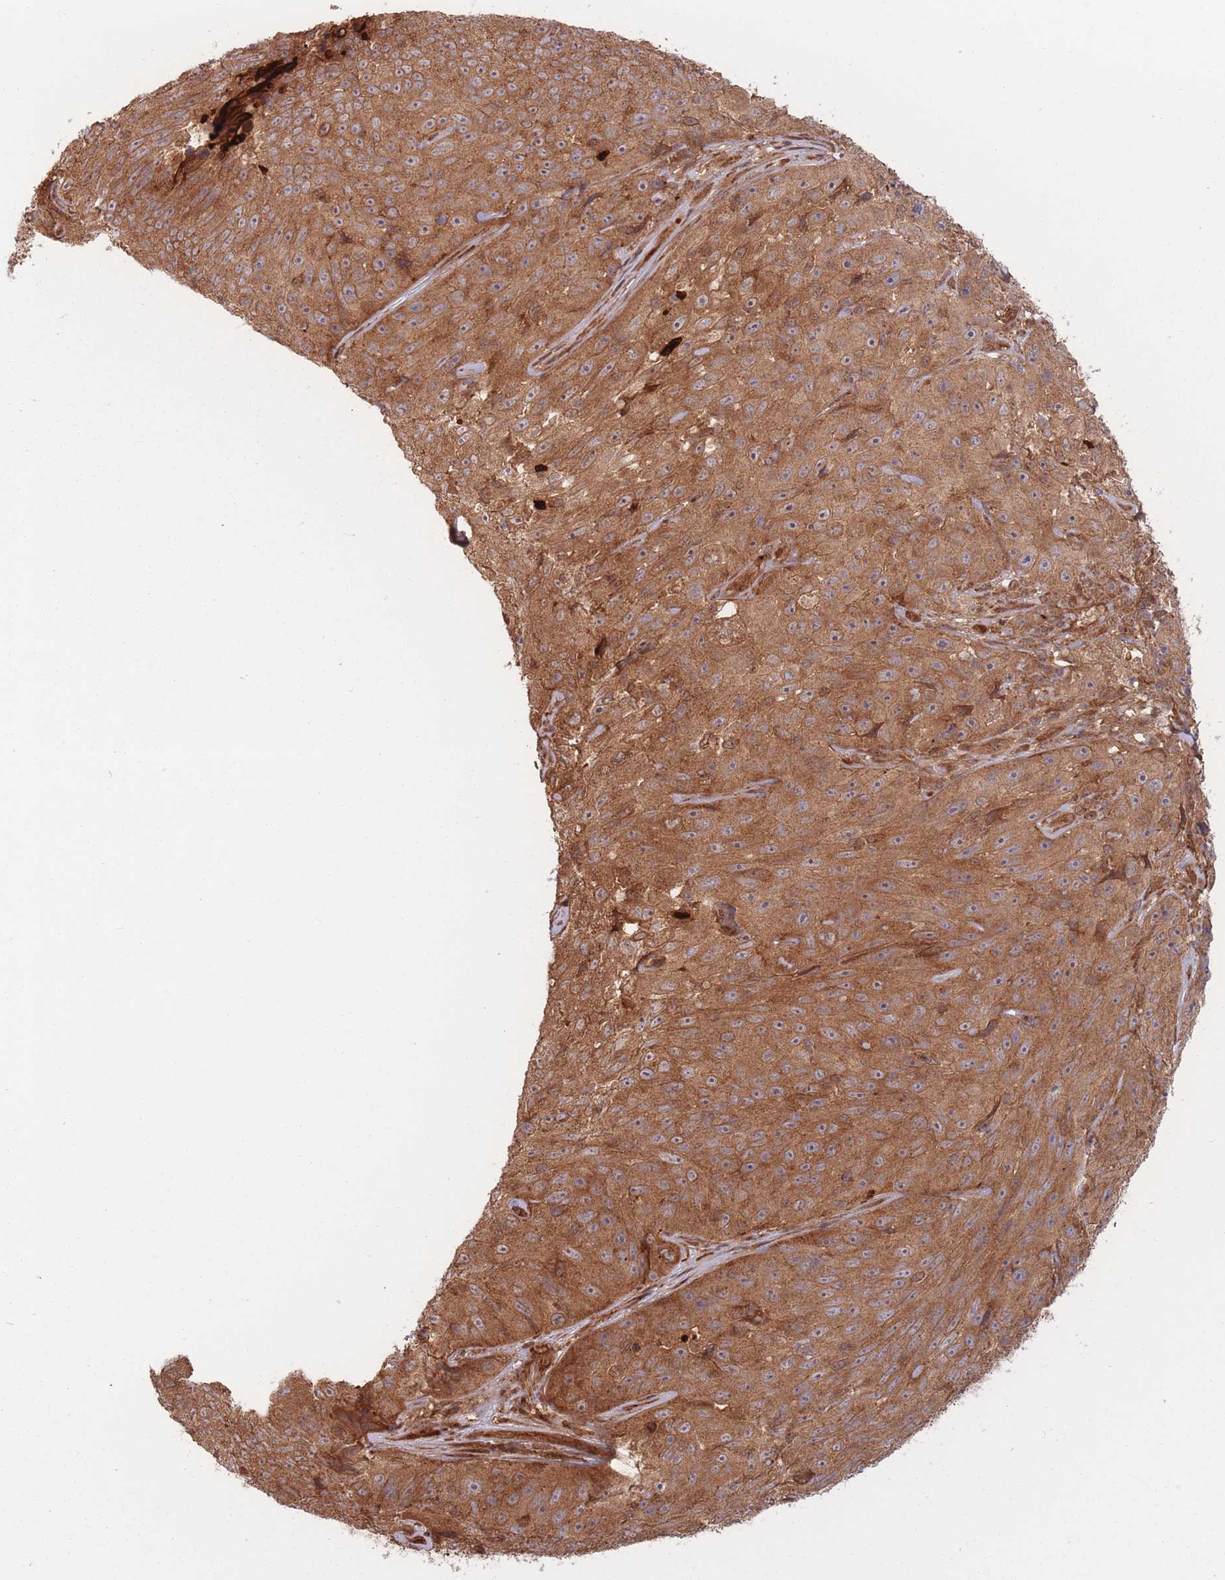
{"staining": {"intensity": "moderate", "quantity": ">75%", "location": "cytoplasmic/membranous"}, "tissue": "skin cancer", "cell_type": "Tumor cells", "image_type": "cancer", "snomed": [{"axis": "morphology", "description": "Squamous cell carcinoma, NOS"}, {"axis": "topography", "description": "Skin"}], "caption": "Immunohistochemistry of skin cancer (squamous cell carcinoma) exhibits medium levels of moderate cytoplasmic/membranous staining in approximately >75% of tumor cells. The protein of interest is stained brown, and the nuclei are stained in blue (DAB (3,3'-diaminobenzidine) IHC with brightfield microscopy, high magnification).", "gene": "PODXL2", "patient": {"sex": "female", "age": 87}}